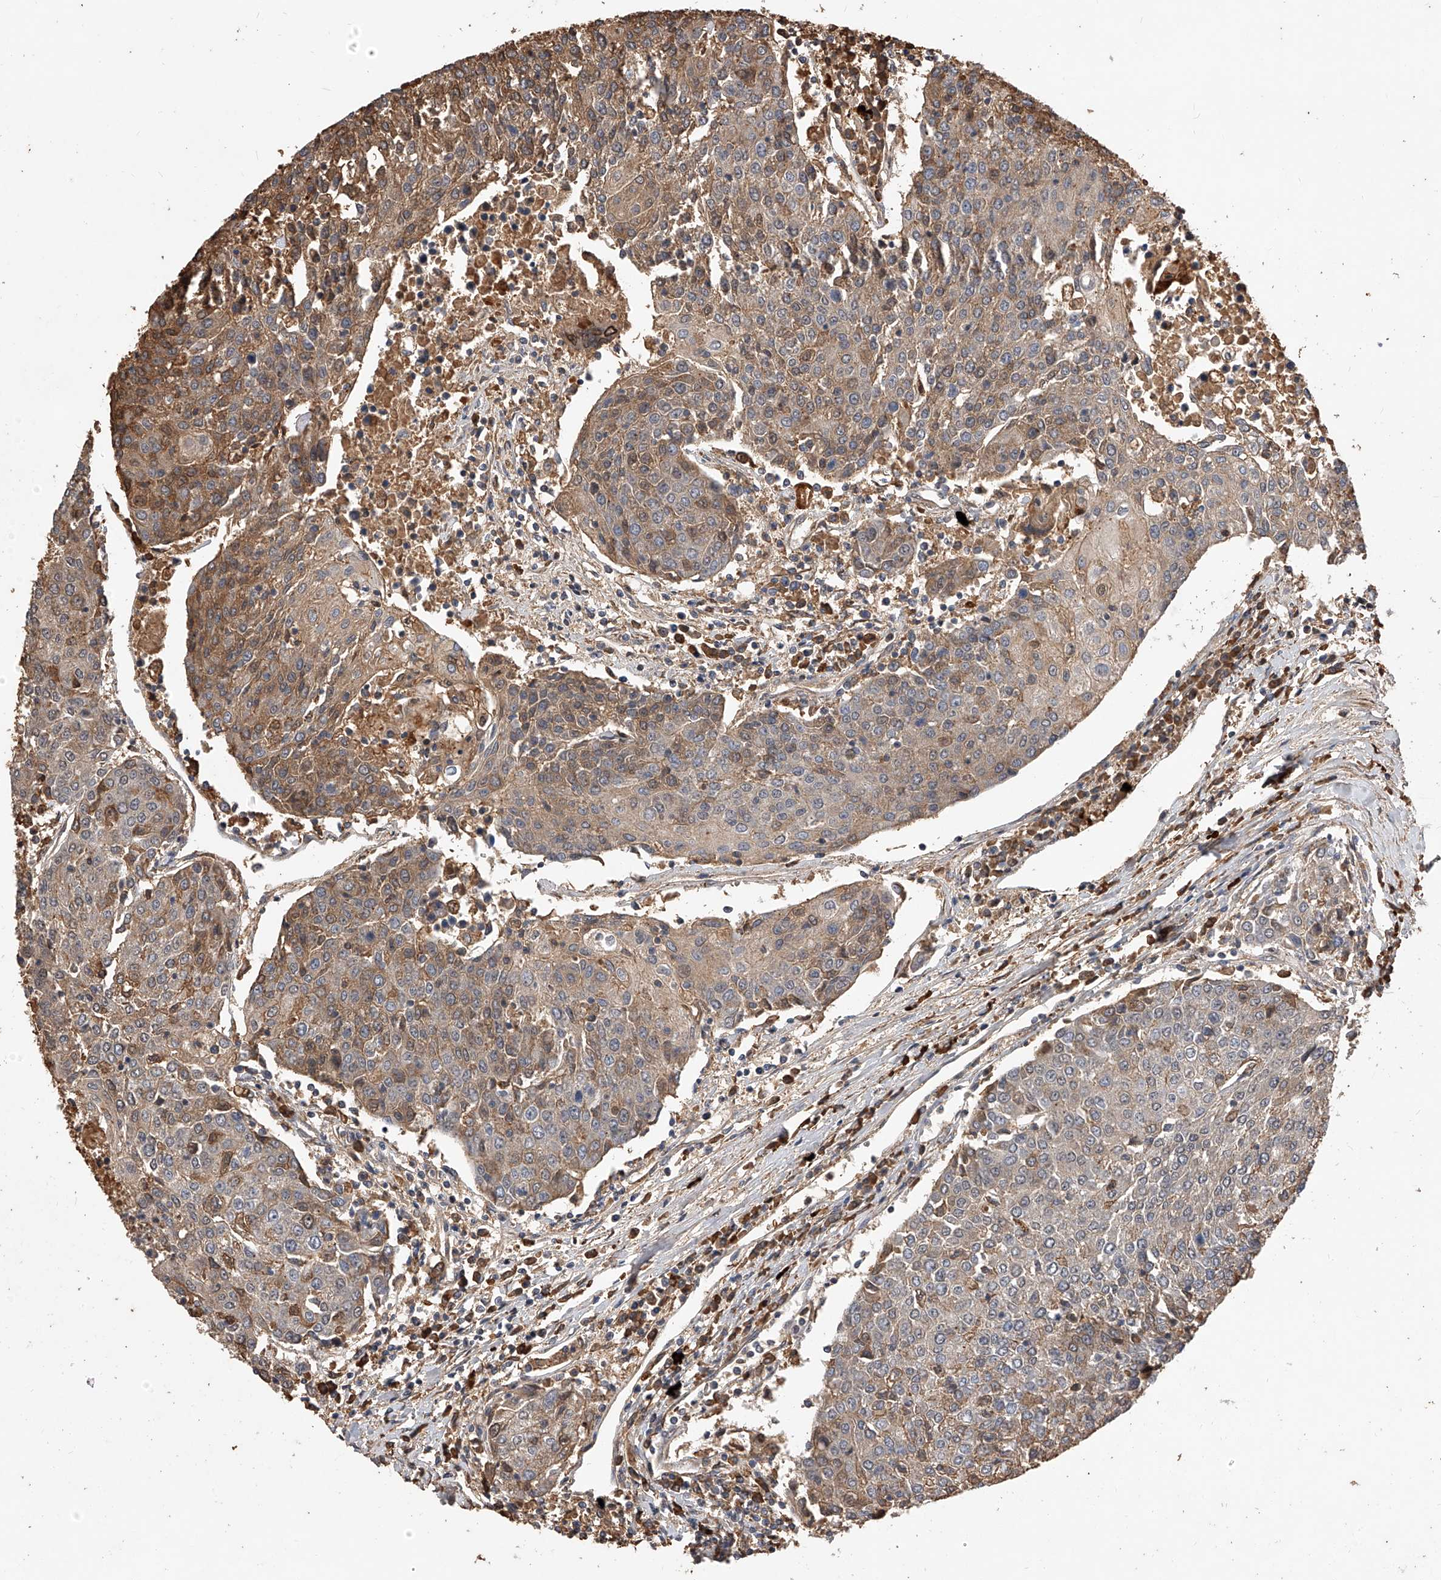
{"staining": {"intensity": "weak", "quantity": "25%-75%", "location": "cytoplasmic/membranous"}, "tissue": "urothelial cancer", "cell_type": "Tumor cells", "image_type": "cancer", "snomed": [{"axis": "morphology", "description": "Urothelial carcinoma, High grade"}, {"axis": "topography", "description": "Urinary bladder"}], "caption": "Immunohistochemical staining of human high-grade urothelial carcinoma demonstrates weak cytoplasmic/membranous protein expression in about 25%-75% of tumor cells.", "gene": "CFAP410", "patient": {"sex": "female", "age": 85}}